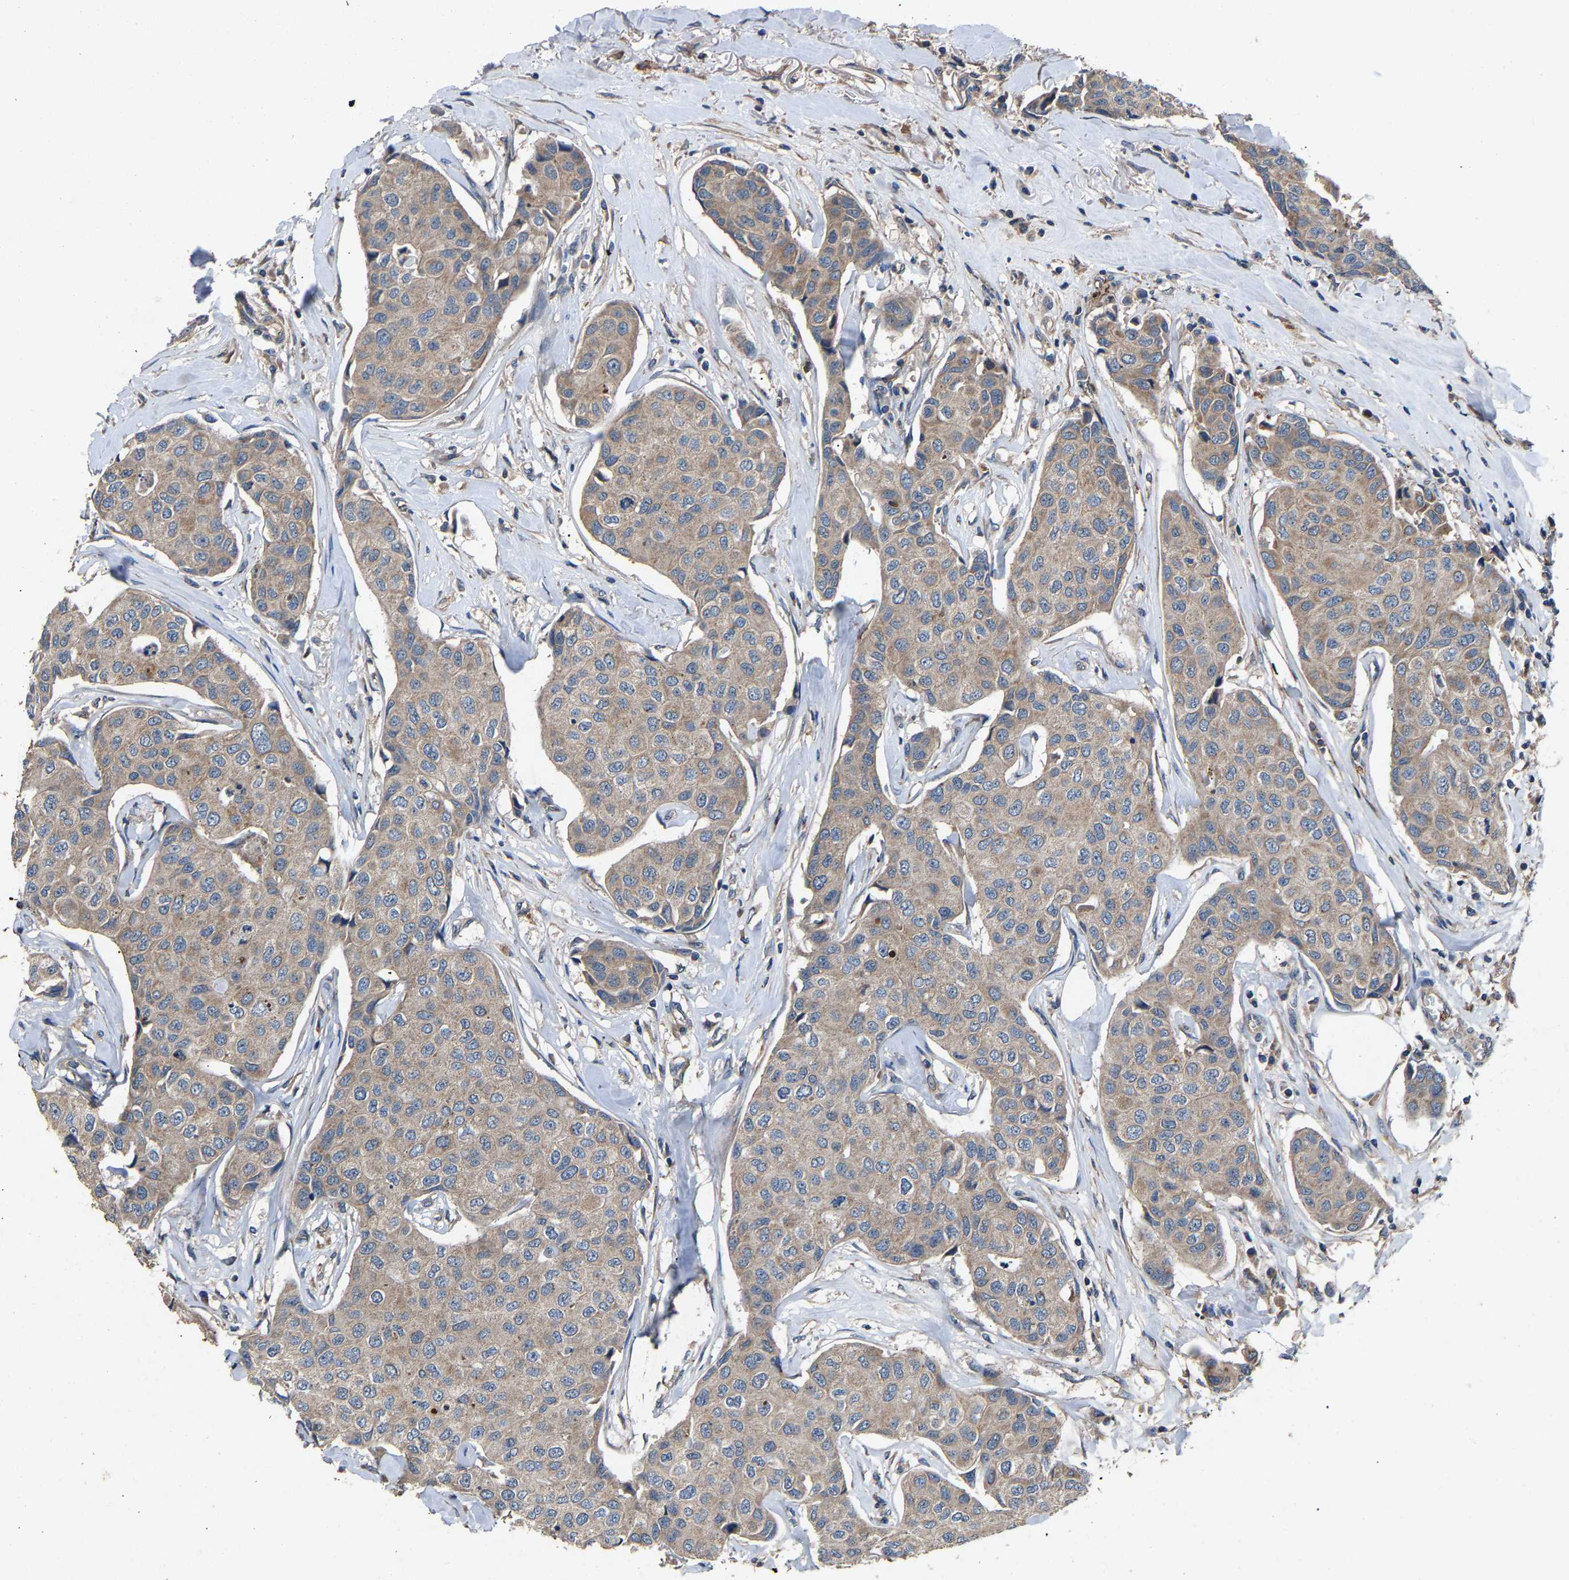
{"staining": {"intensity": "weak", "quantity": ">75%", "location": "cytoplasmic/membranous"}, "tissue": "breast cancer", "cell_type": "Tumor cells", "image_type": "cancer", "snomed": [{"axis": "morphology", "description": "Duct carcinoma"}, {"axis": "topography", "description": "Breast"}], "caption": "About >75% of tumor cells in breast cancer (intraductal carcinoma) reveal weak cytoplasmic/membranous protein staining as visualized by brown immunohistochemical staining.", "gene": "PPID", "patient": {"sex": "female", "age": 80}}